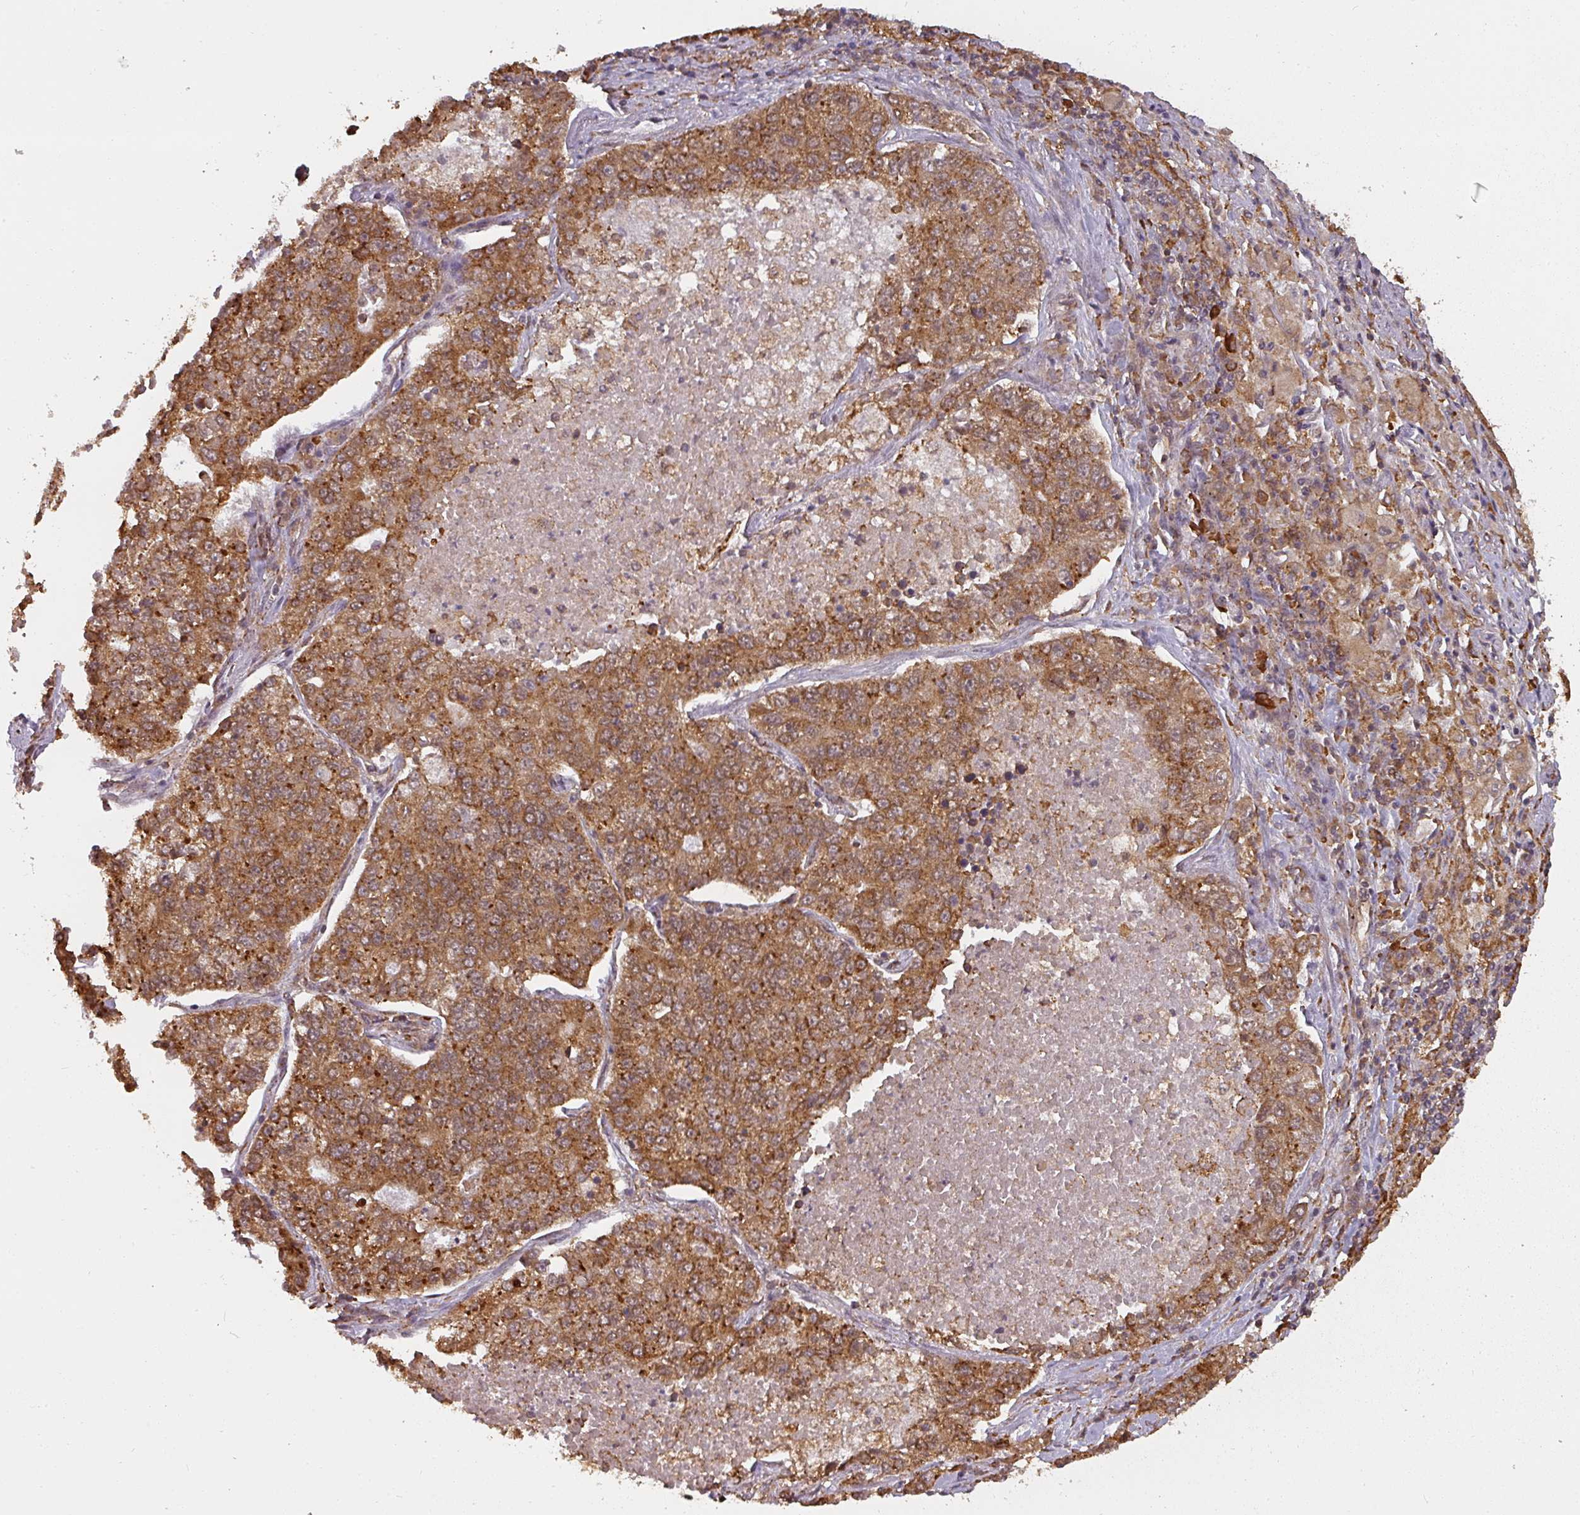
{"staining": {"intensity": "strong", "quantity": ">75%", "location": "cytoplasmic/membranous"}, "tissue": "lung cancer", "cell_type": "Tumor cells", "image_type": "cancer", "snomed": [{"axis": "morphology", "description": "Adenocarcinoma, NOS"}, {"axis": "topography", "description": "Lung"}], "caption": "A brown stain highlights strong cytoplasmic/membranous positivity of a protein in human lung cancer tumor cells.", "gene": "PPP6R3", "patient": {"sex": "male", "age": 49}}